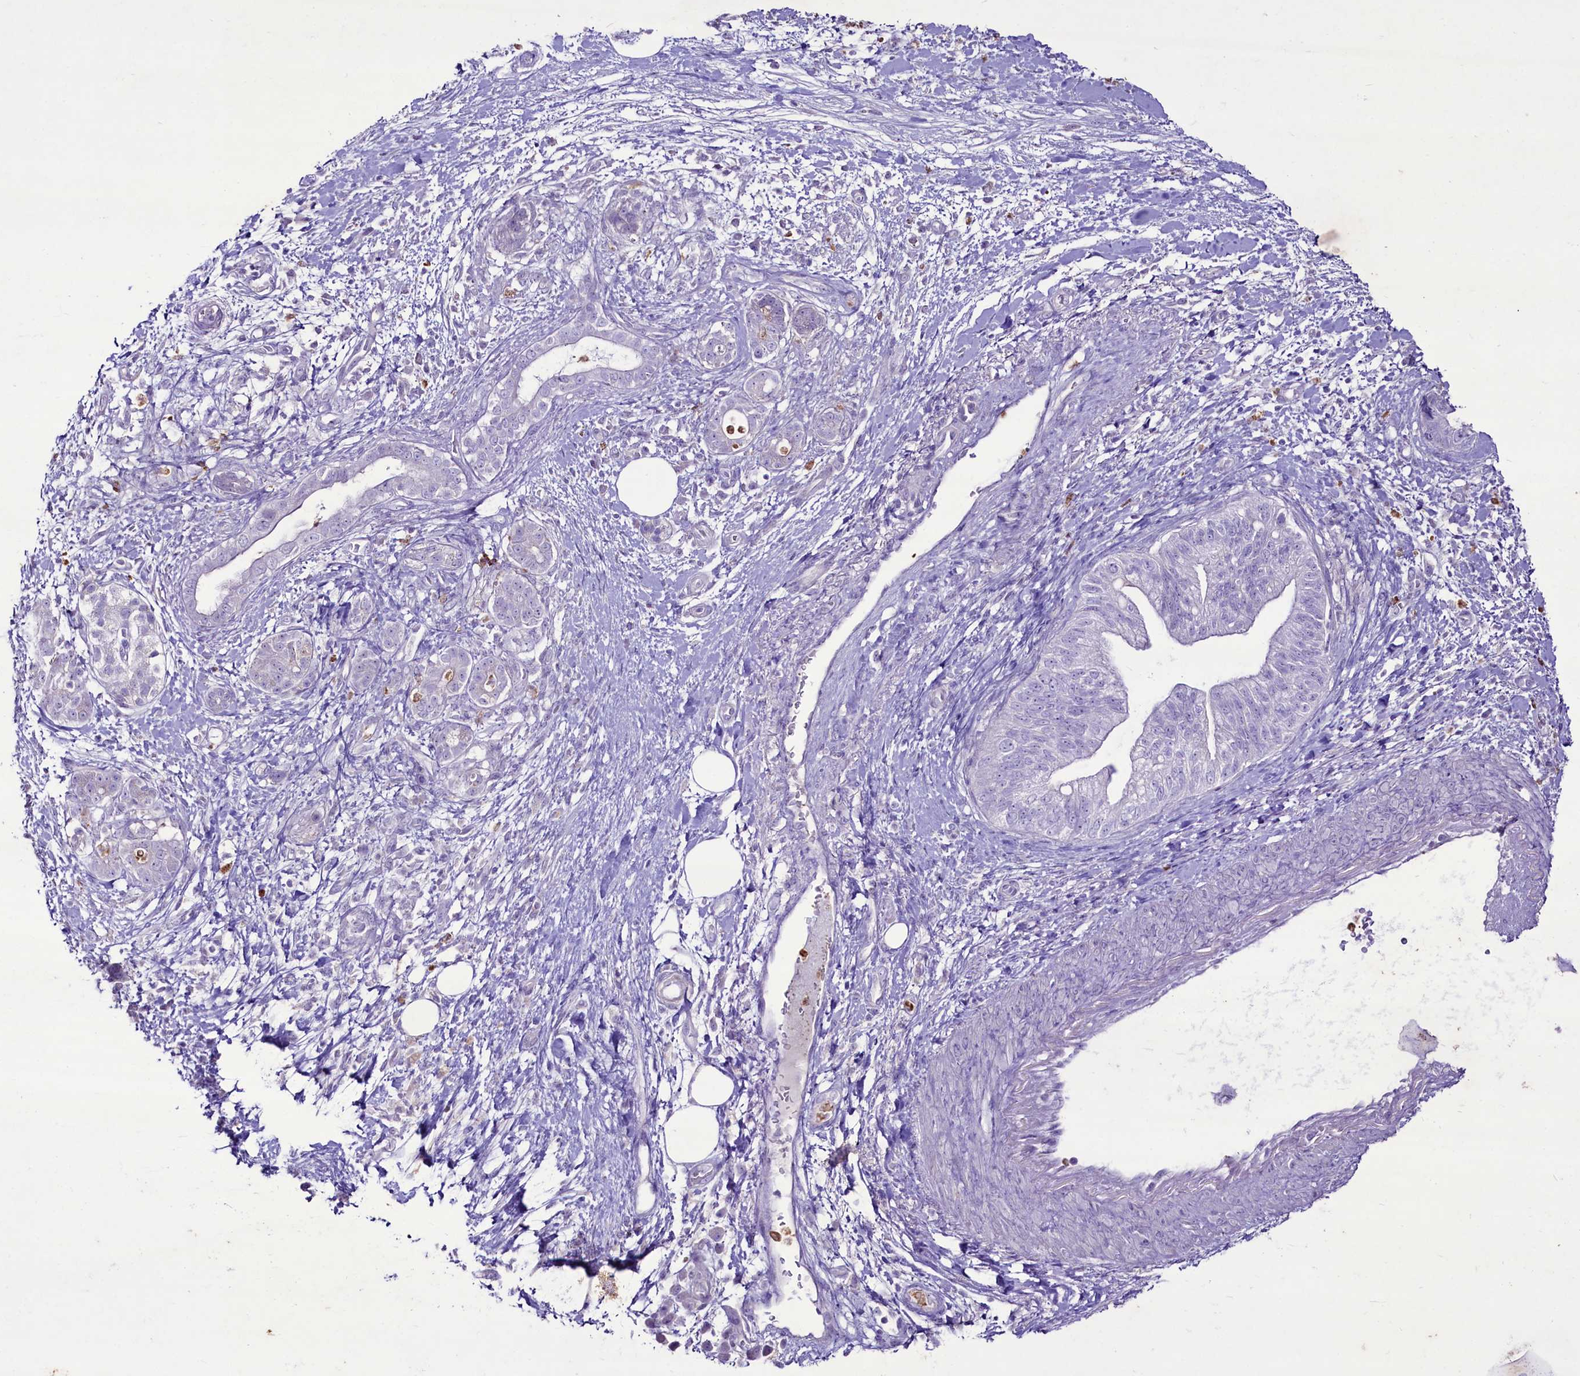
{"staining": {"intensity": "negative", "quantity": "none", "location": "none"}, "tissue": "pancreatic cancer", "cell_type": "Tumor cells", "image_type": "cancer", "snomed": [{"axis": "morphology", "description": "Adenocarcinoma, NOS"}, {"axis": "topography", "description": "Pancreas"}], "caption": "Histopathology image shows no significant protein expression in tumor cells of adenocarcinoma (pancreatic). (DAB (3,3'-diaminobenzidine) IHC visualized using brightfield microscopy, high magnification).", "gene": "FAM209B", "patient": {"sex": "female", "age": 73}}